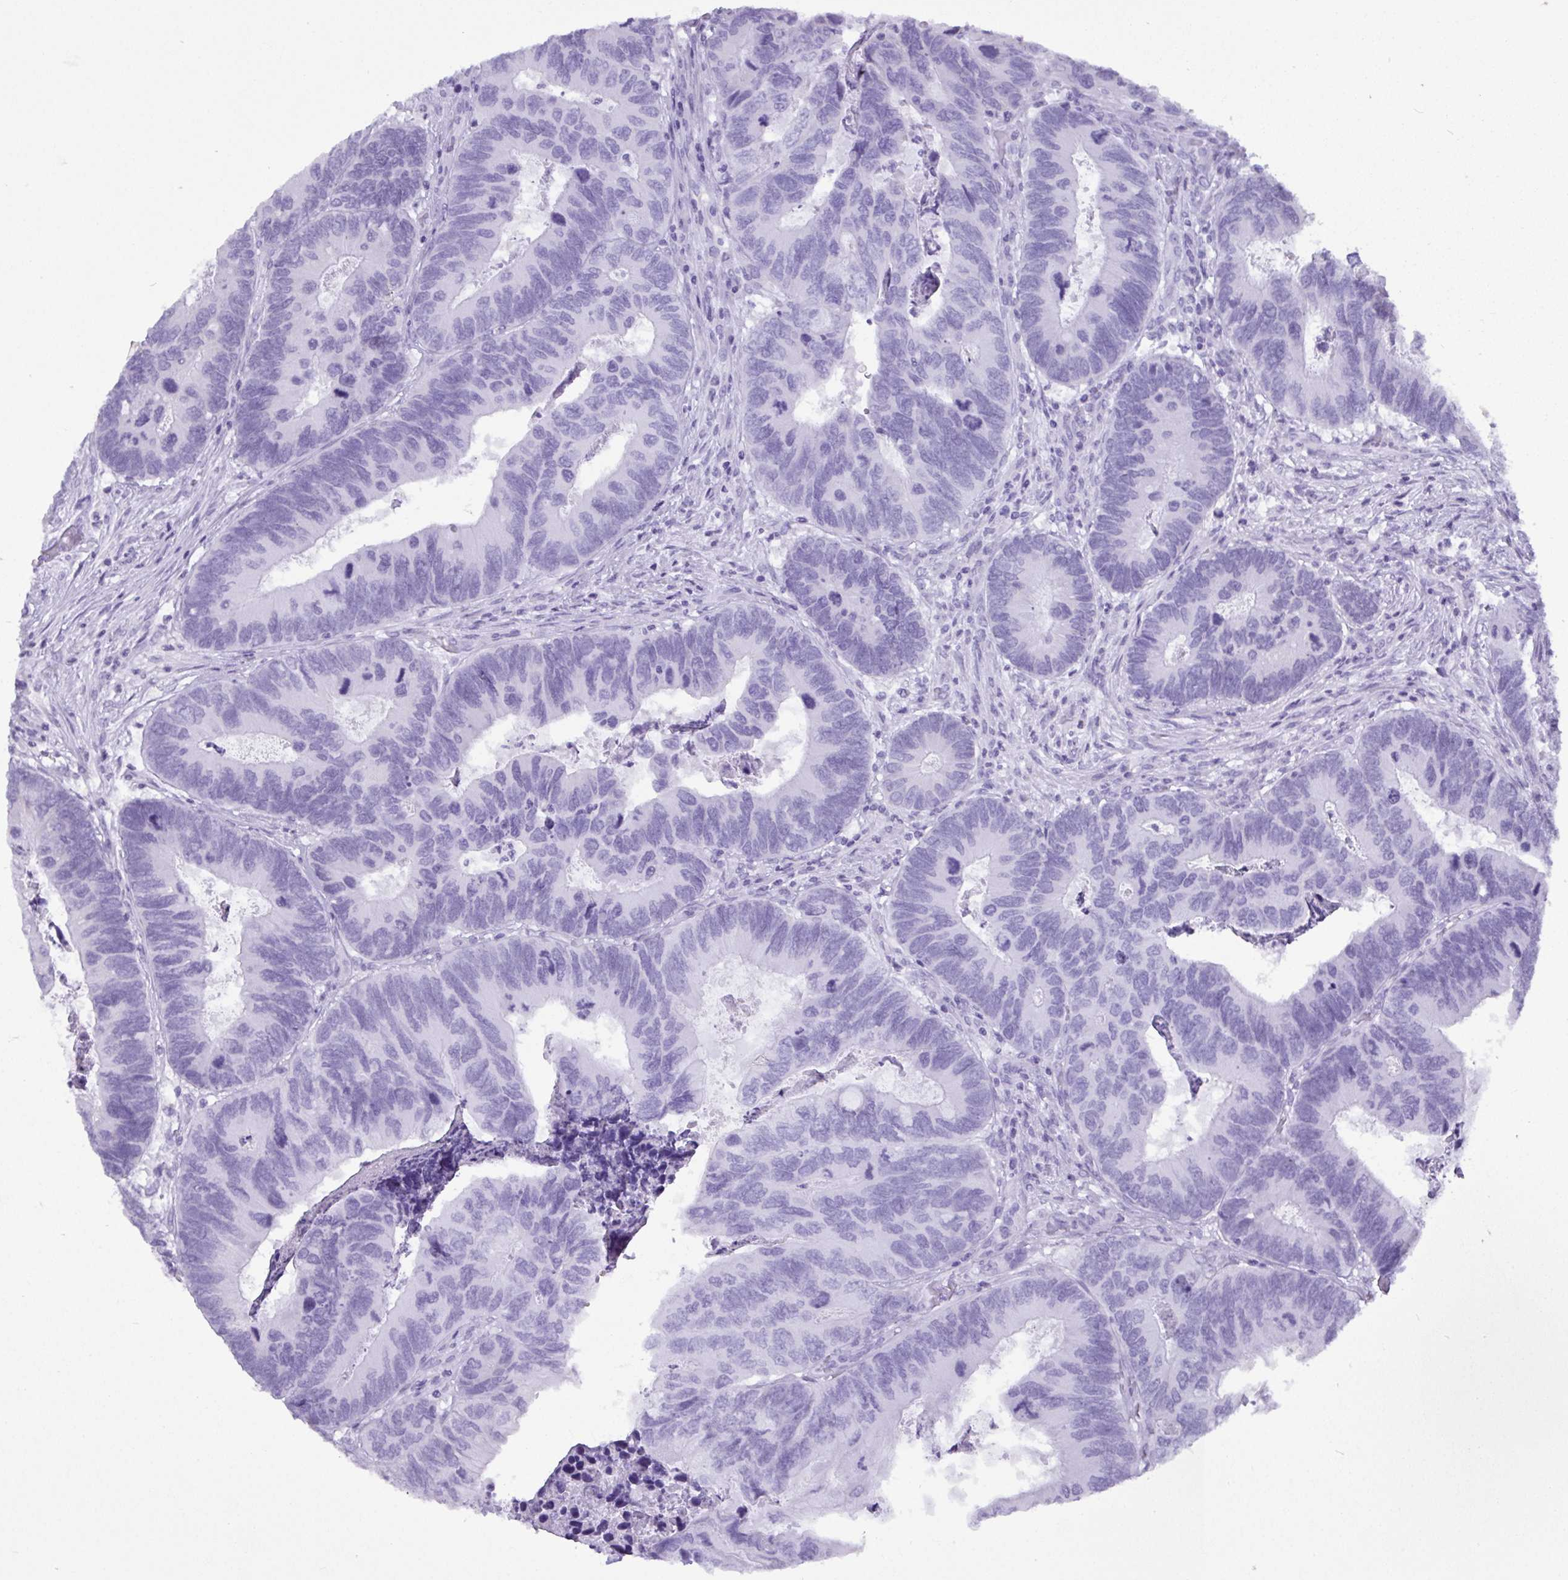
{"staining": {"intensity": "negative", "quantity": "none", "location": "none"}, "tissue": "colorectal cancer", "cell_type": "Tumor cells", "image_type": "cancer", "snomed": [{"axis": "morphology", "description": "Adenocarcinoma, NOS"}, {"axis": "topography", "description": "Colon"}], "caption": "Tumor cells show no significant expression in colorectal cancer.", "gene": "C4orf33", "patient": {"sex": "female", "age": 67}}